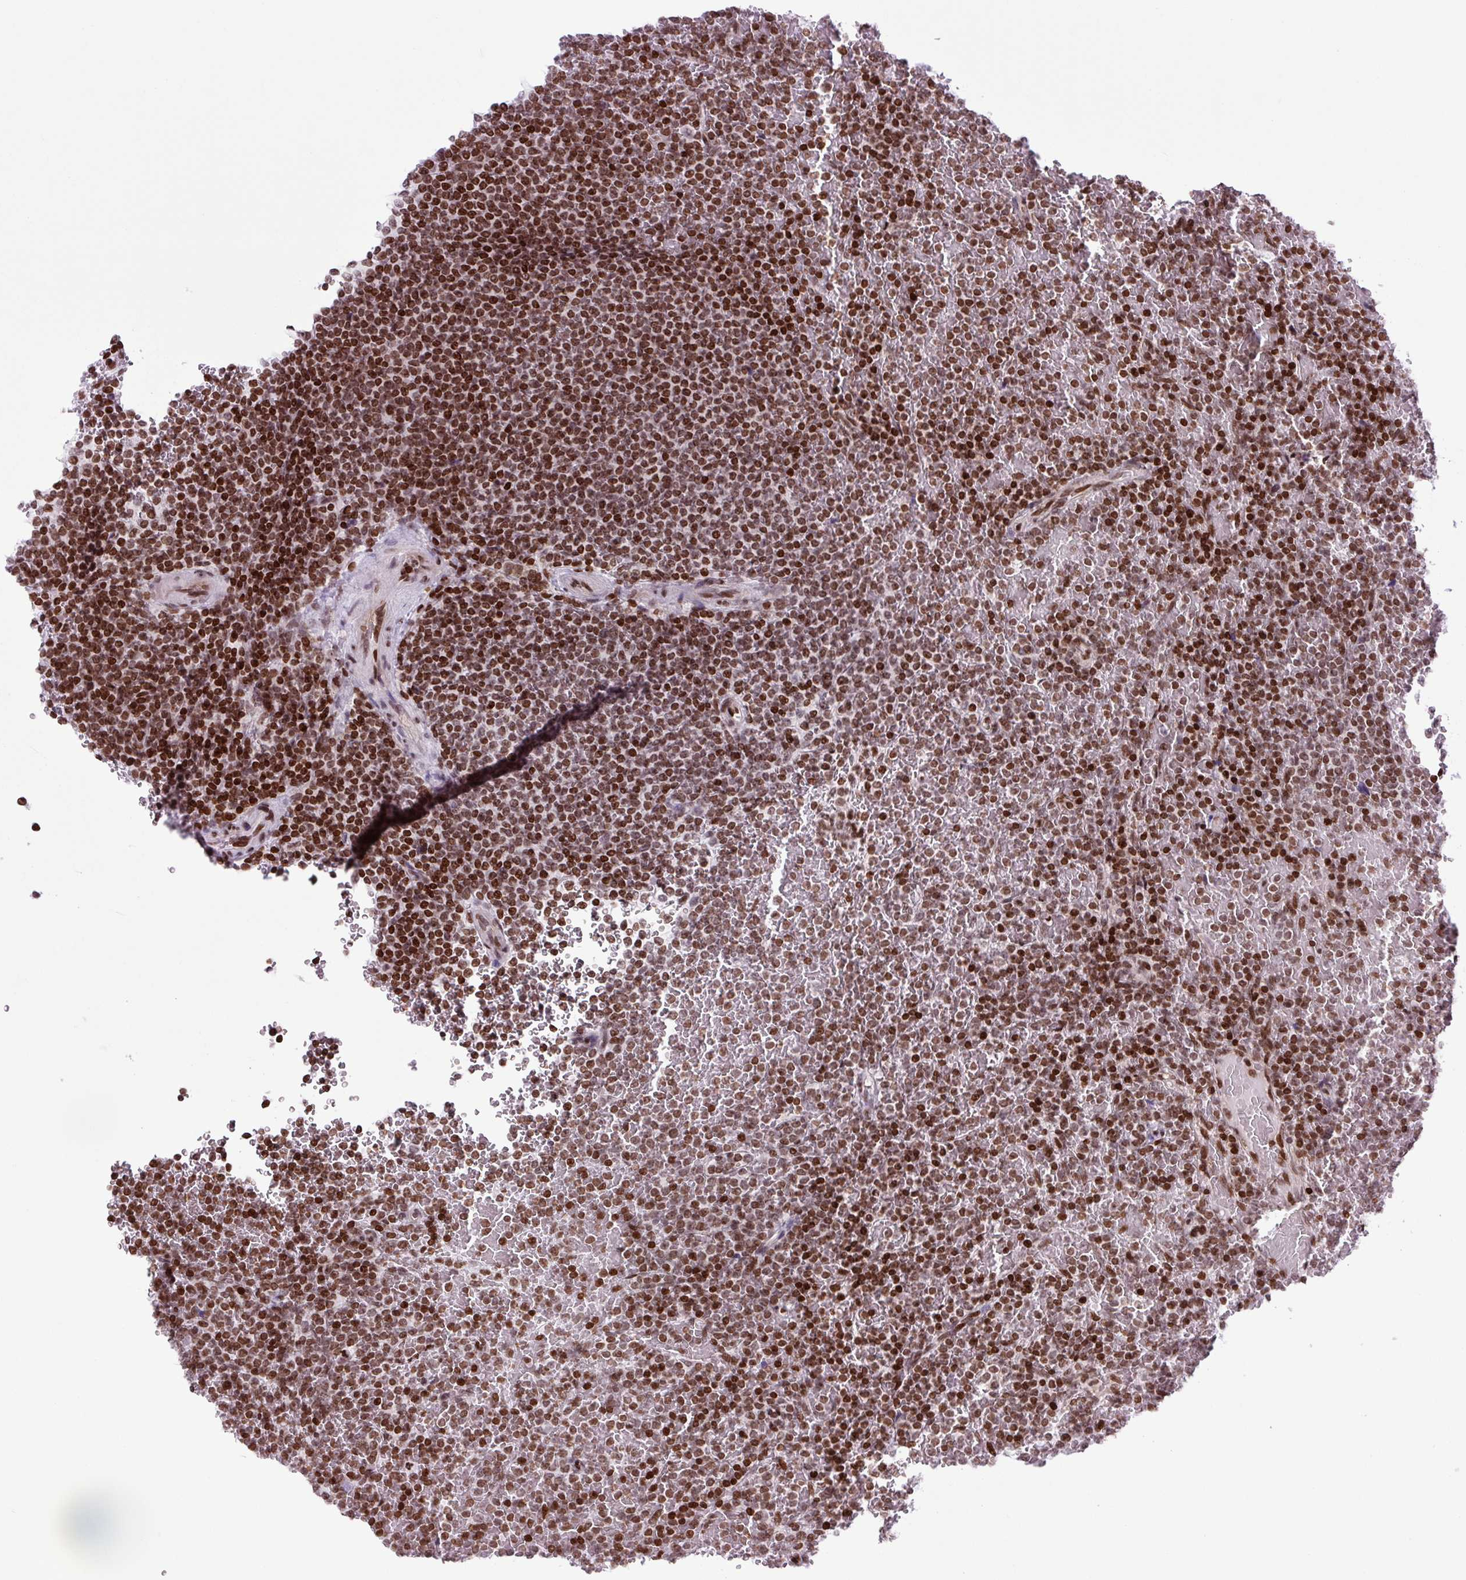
{"staining": {"intensity": "strong", "quantity": ">75%", "location": "nuclear"}, "tissue": "lymphoma", "cell_type": "Tumor cells", "image_type": "cancer", "snomed": [{"axis": "morphology", "description": "Malignant lymphoma, non-Hodgkin's type, Low grade"}, {"axis": "topography", "description": "Spleen"}], "caption": "Human malignant lymphoma, non-Hodgkin's type (low-grade) stained with a brown dye exhibits strong nuclear positive positivity in approximately >75% of tumor cells.", "gene": "H1-3", "patient": {"sex": "male", "age": 60}}